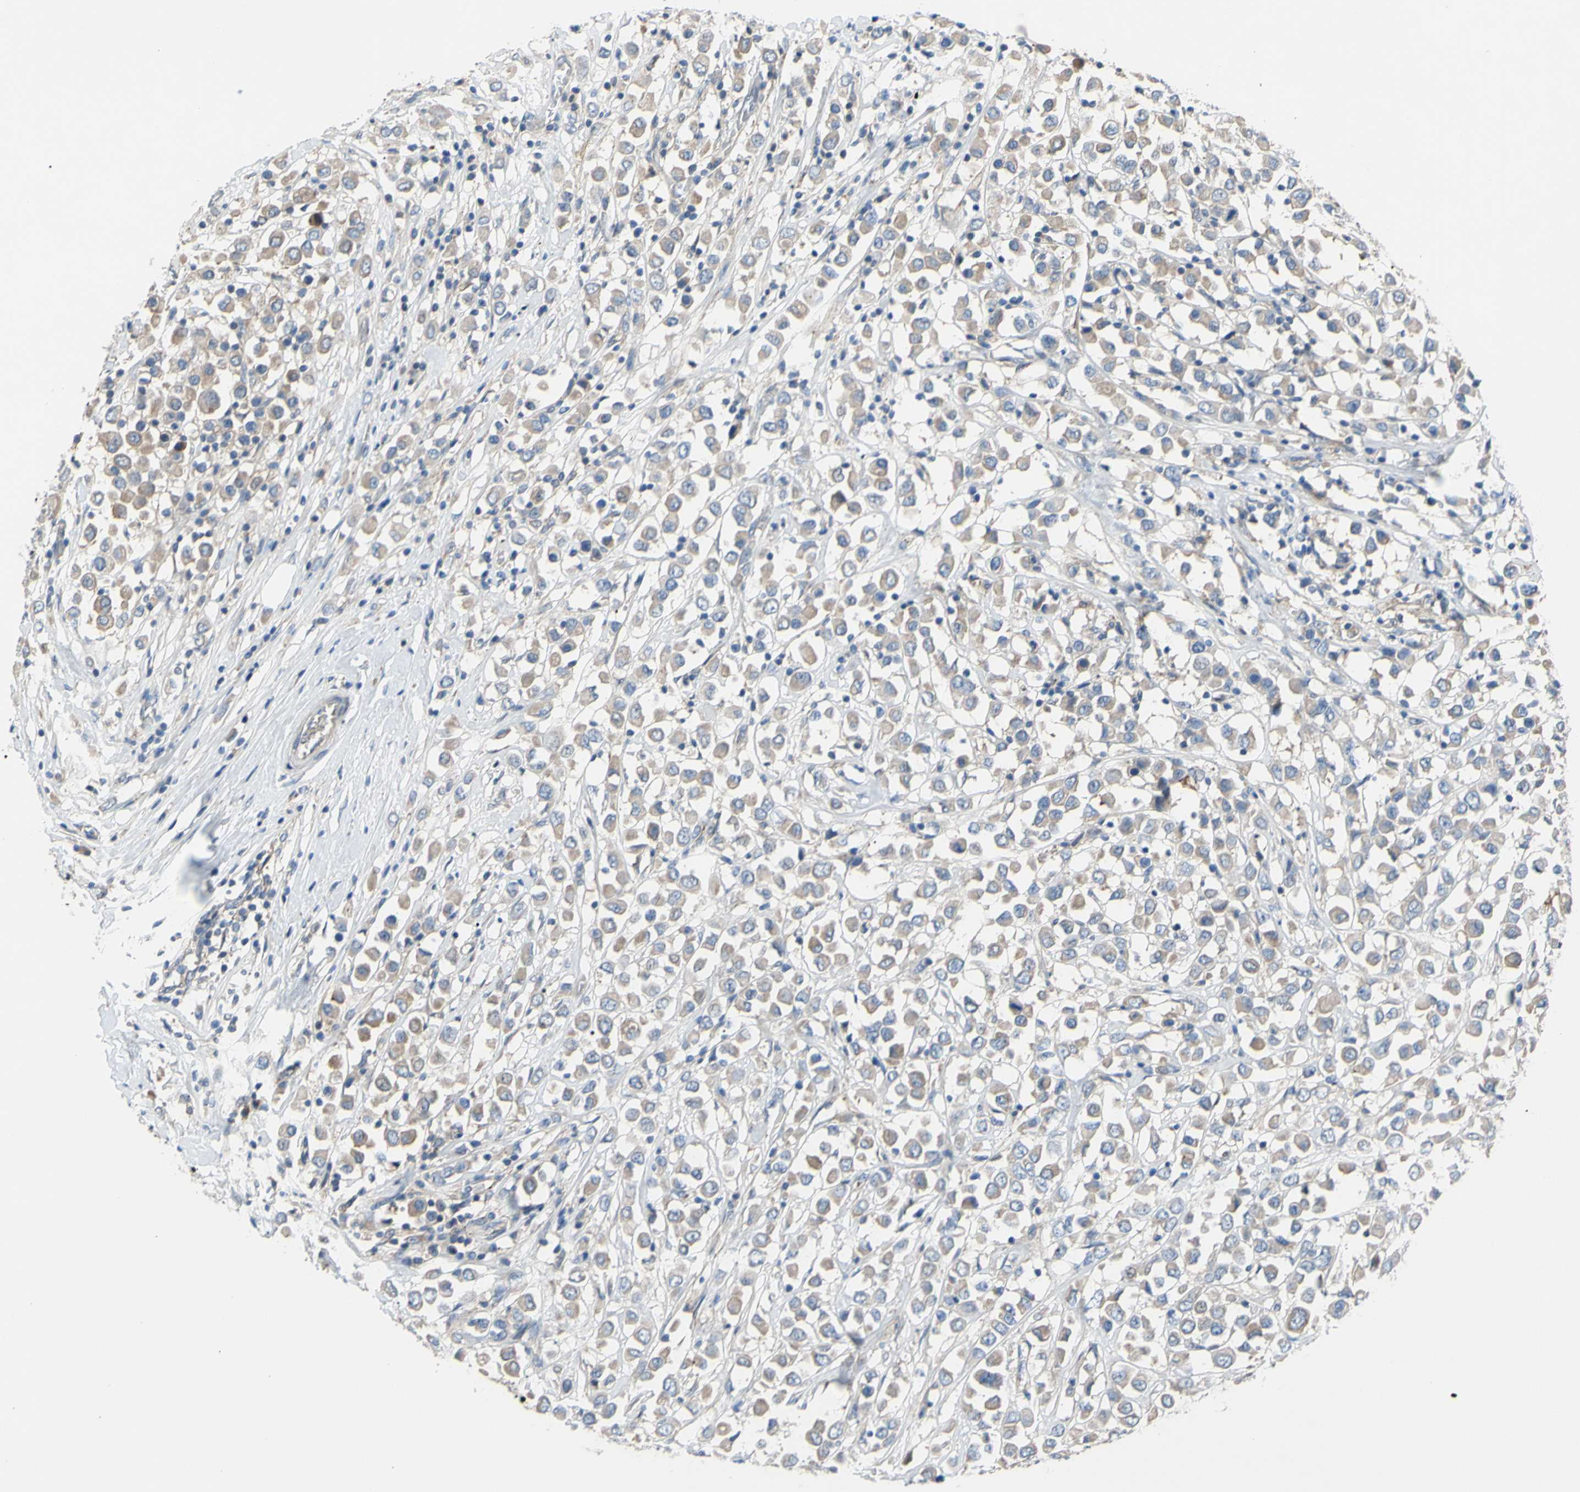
{"staining": {"intensity": "weak", "quantity": ">75%", "location": "cytoplasmic/membranous"}, "tissue": "breast cancer", "cell_type": "Tumor cells", "image_type": "cancer", "snomed": [{"axis": "morphology", "description": "Duct carcinoma"}, {"axis": "topography", "description": "Breast"}], "caption": "An IHC photomicrograph of neoplastic tissue is shown. Protein staining in brown shows weak cytoplasmic/membranous positivity in breast cancer within tumor cells. (brown staining indicates protein expression, while blue staining denotes nuclei).", "gene": "TMEM59L", "patient": {"sex": "female", "age": 61}}